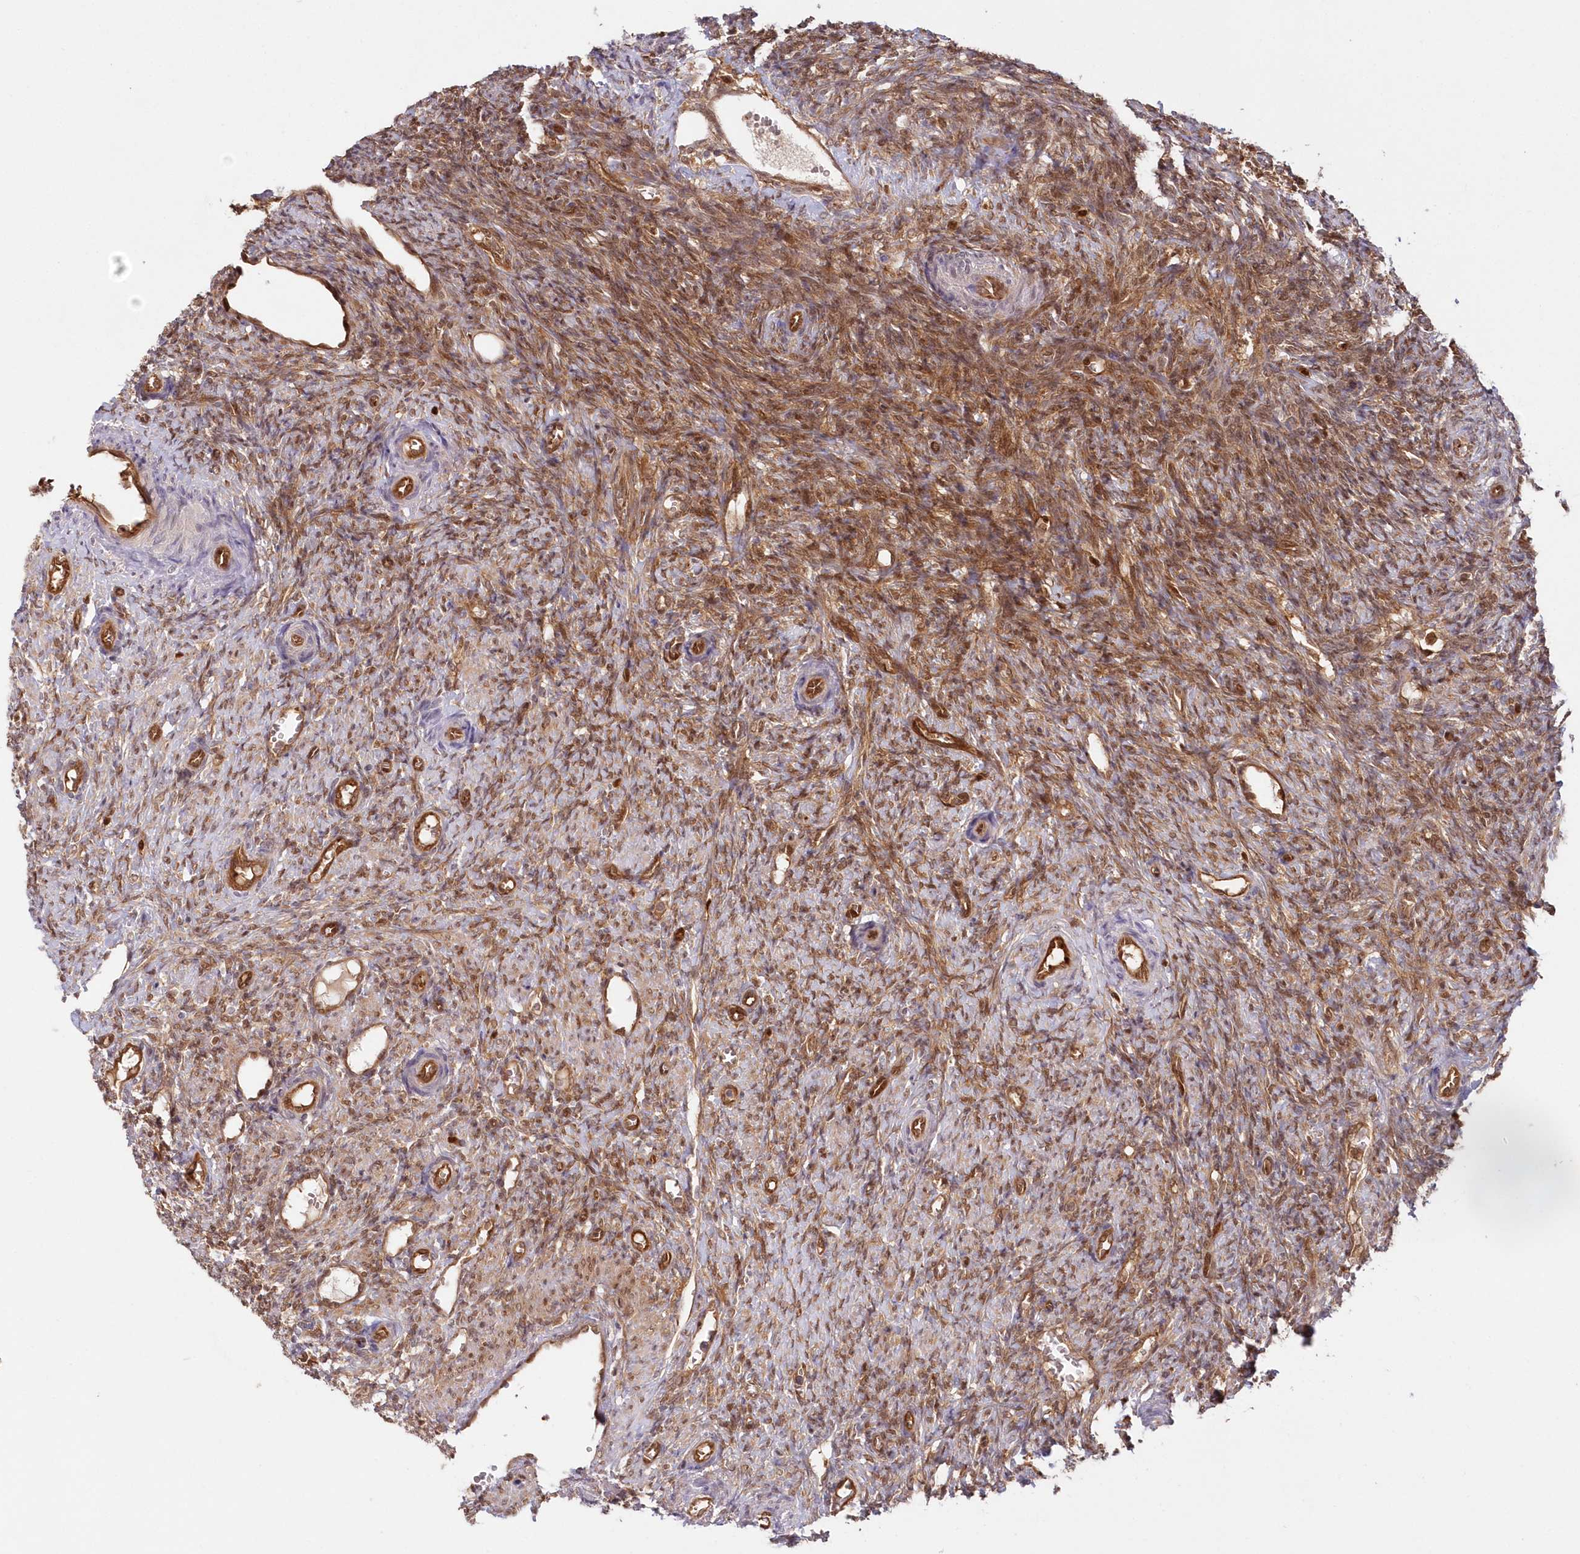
{"staining": {"intensity": "moderate", "quantity": ">75%", "location": "cytoplasmic/membranous,nuclear"}, "tissue": "ovary", "cell_type": "Ovarian stroma cells", "image_type": "normal", "snomed": [{"axis": "morphology", "description": "Normal tissue, NOS"}, {"axis": "topography", "description": "Ovary"}], "caption": "Protein staining shows moderate cytoplasmic/membranous,nuclear staining in about >75% of ovarian stroma cells in normal ovary.", "gene": "GBE1", "patient": {"sex": "female", "age": 41}}